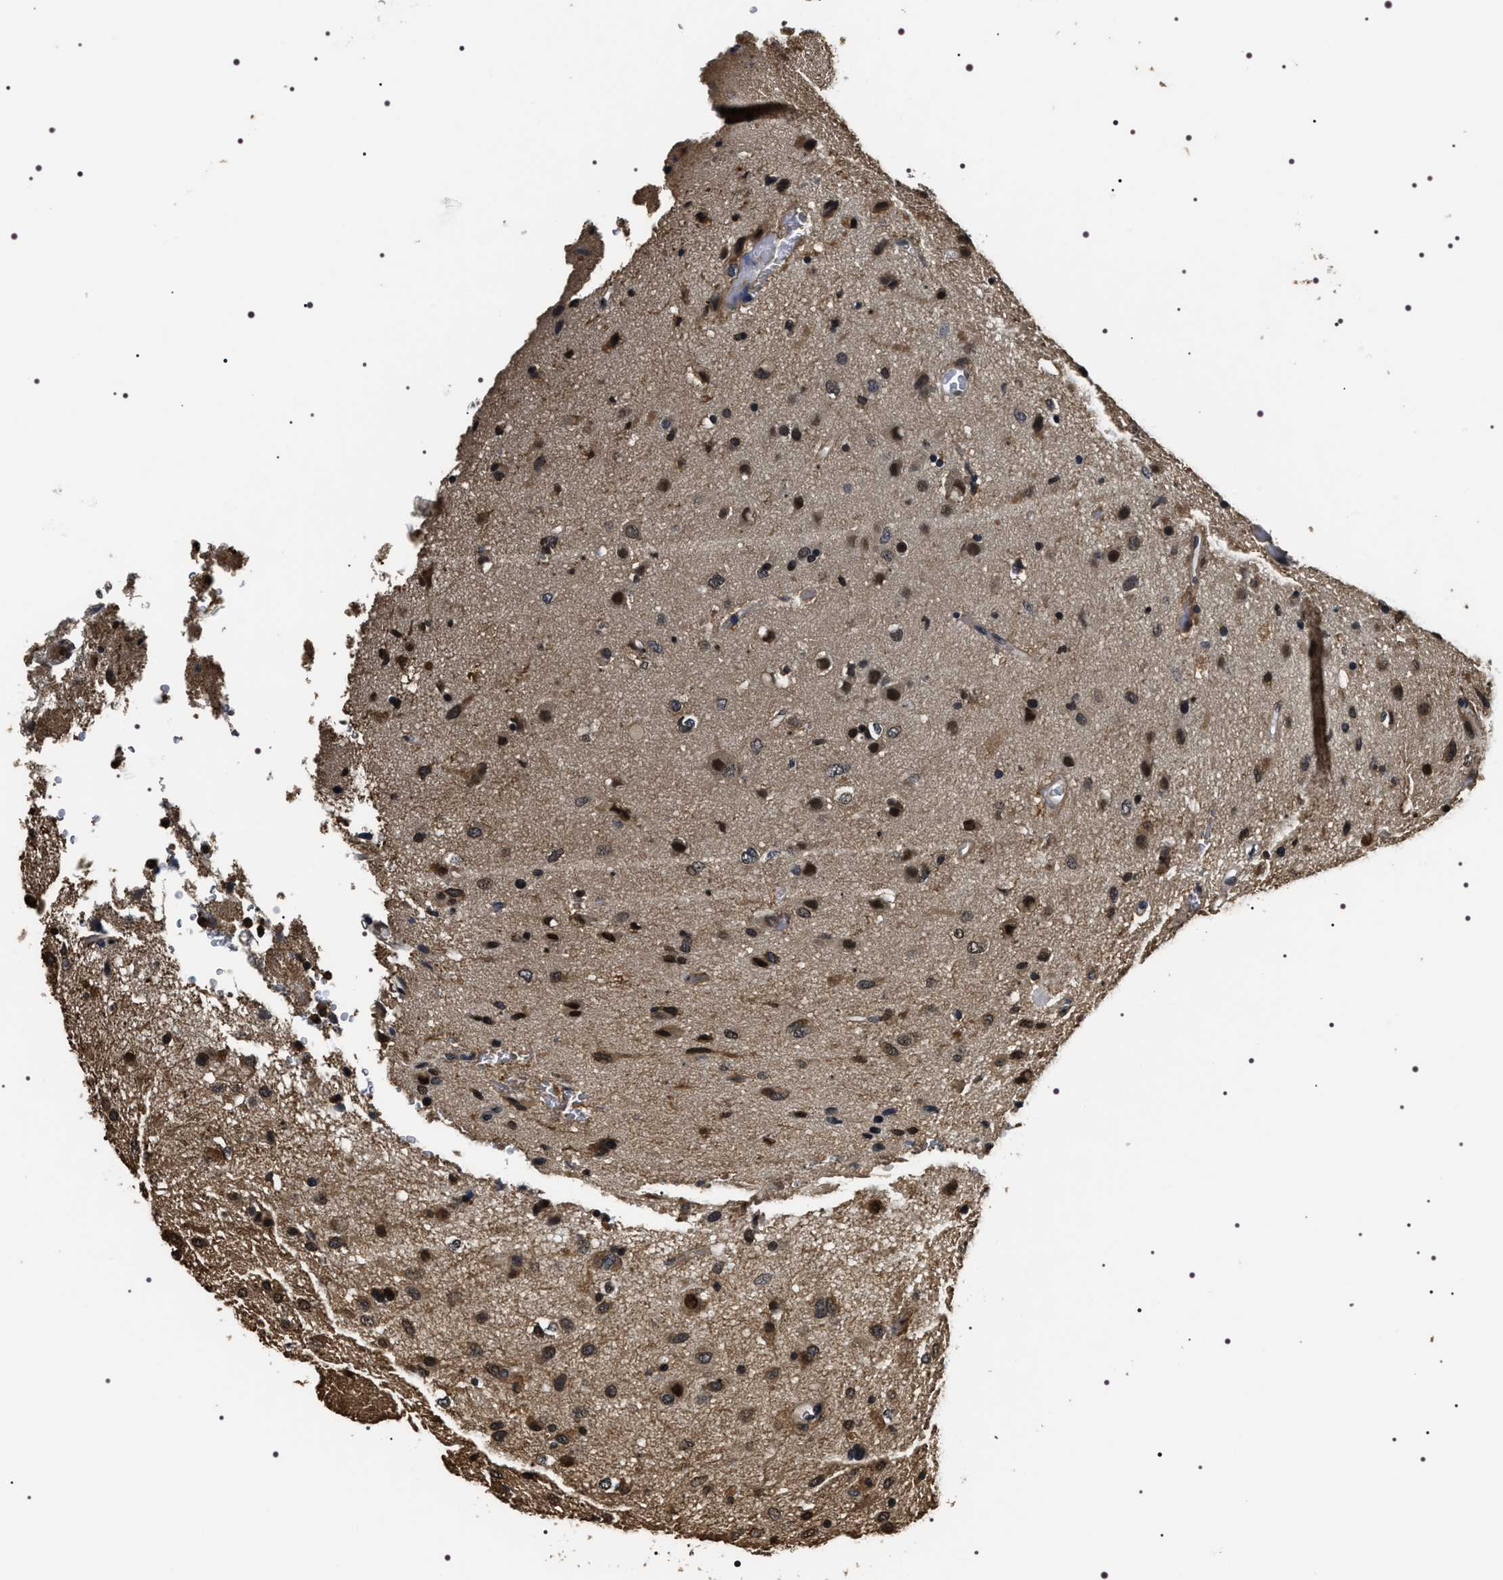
{"staining": {"intensity": "moderate", "quantity": ">75%", "location": "cytoplasmic/membranous,nuclear"}, "tissue": "glioma", "cell_type": "Tumor cells", "image_type": "cancer", "snomed": [{"axis": "morphology", "description": "Glioma, malignant, Low grade"}, {"axis": "topography", "description": "Brain"}], "caption": "Brown immunohistochemical staining in glioma displays moderate cytoplasmic/membranous and nuclear positivity in about >75% of tumor cells.", "gene": "ARHGAP22", "patient": {"sex": "male", "age": 77}}